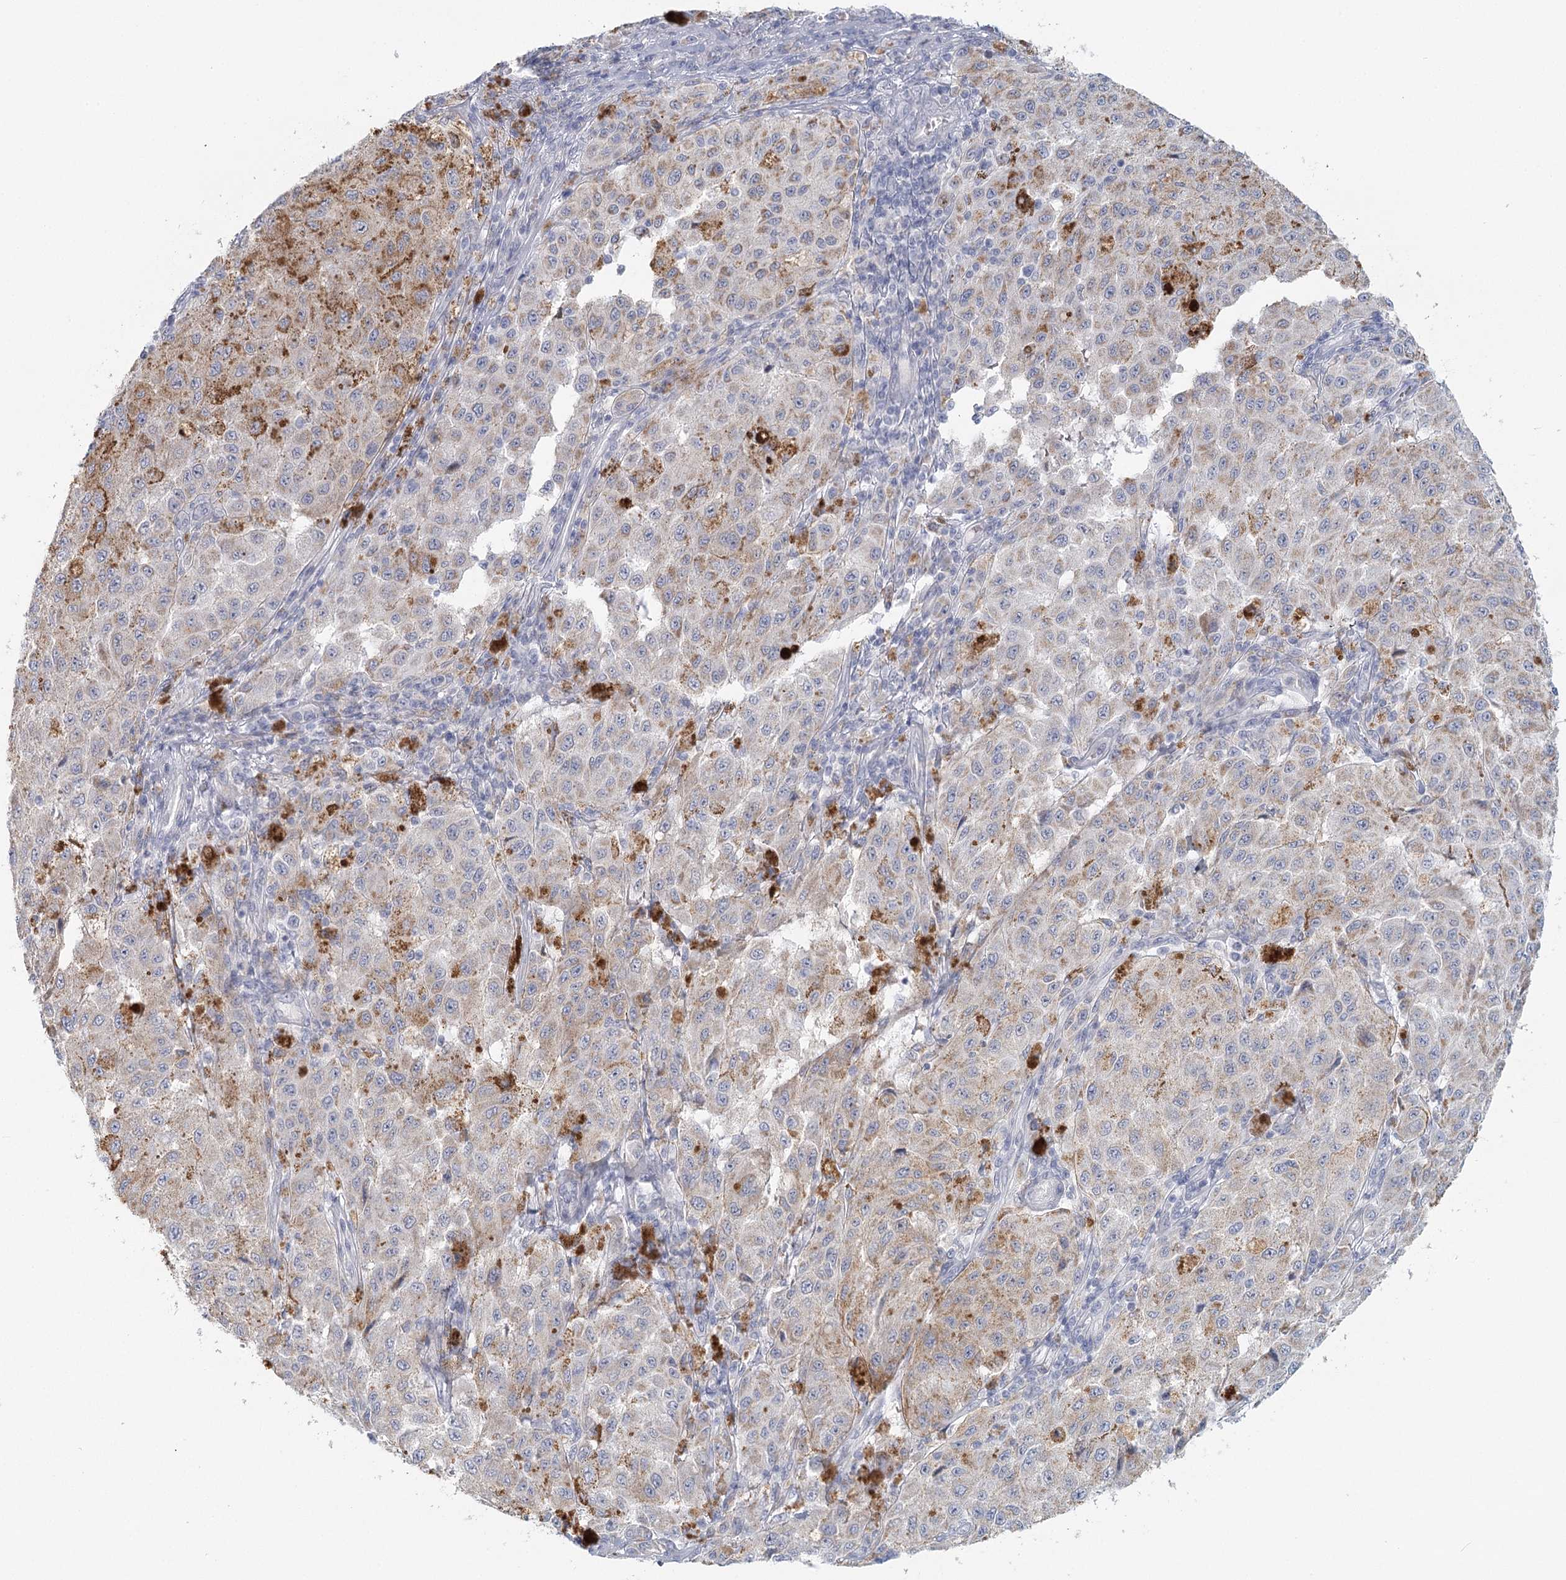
{"staining": {"intensity": "weak", "quantity": "<25%", "location": "cytoplasmic/membranous"}, "tissue": "melanoma", "cell_type": "Tumor cells", "image_type": "cancer", "snomed": [{"axis": "morphology", "description": "Malignant melanoma, NOS"}, {"axis": "topography", "description": "Skin"}], "caption": "A high-resolution photomicrograph shows immunohistochemistry (IHC) staining of melanoma, which shows no significant staining in tumor cells.", "gene": "BPHL", "patient": {"sex": "female", "age": 64}}